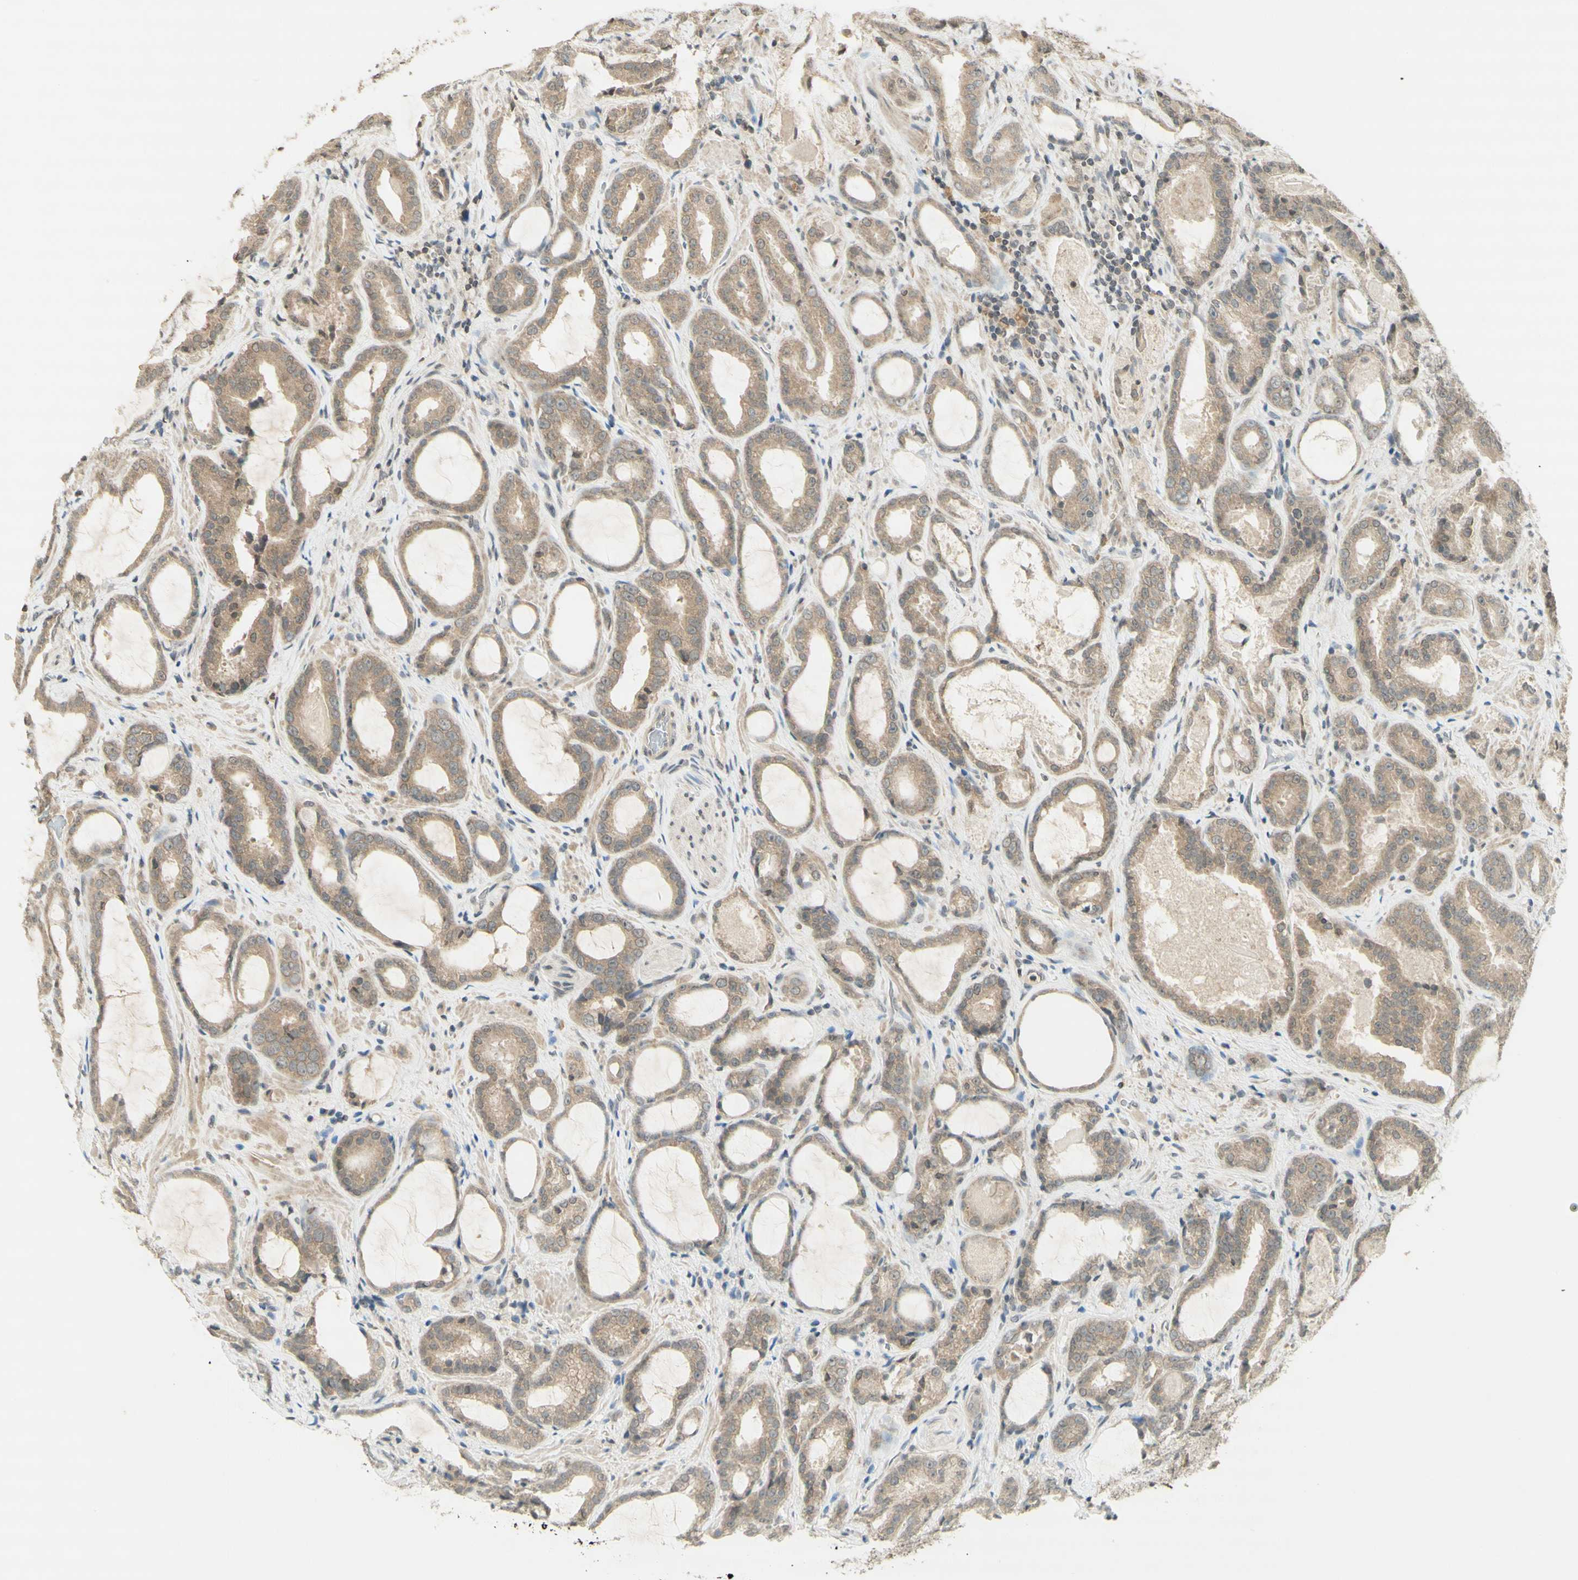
{"staining": {"intensity": "weak", "quantity": ">75%", "location": "cytoplasmic/membranous"}, "tissue": "prostate cancer", "cell_type": "Tumor cells", "image_type": "cancer", "snomed": [{"axis": "morphology", "description": "Adenocarcinoma, Low grade"}, {"axis": "topography", "description": "Prostate"}], "caption": "A histopathology image showing weak cytoplasmic/membranous staining in approximately >75% of tumor cells in prostate cancer, as visualized by brown immunohistochemical staining.", "gene": "GLI1", "patient": {"sex": "male", "age": 60}}